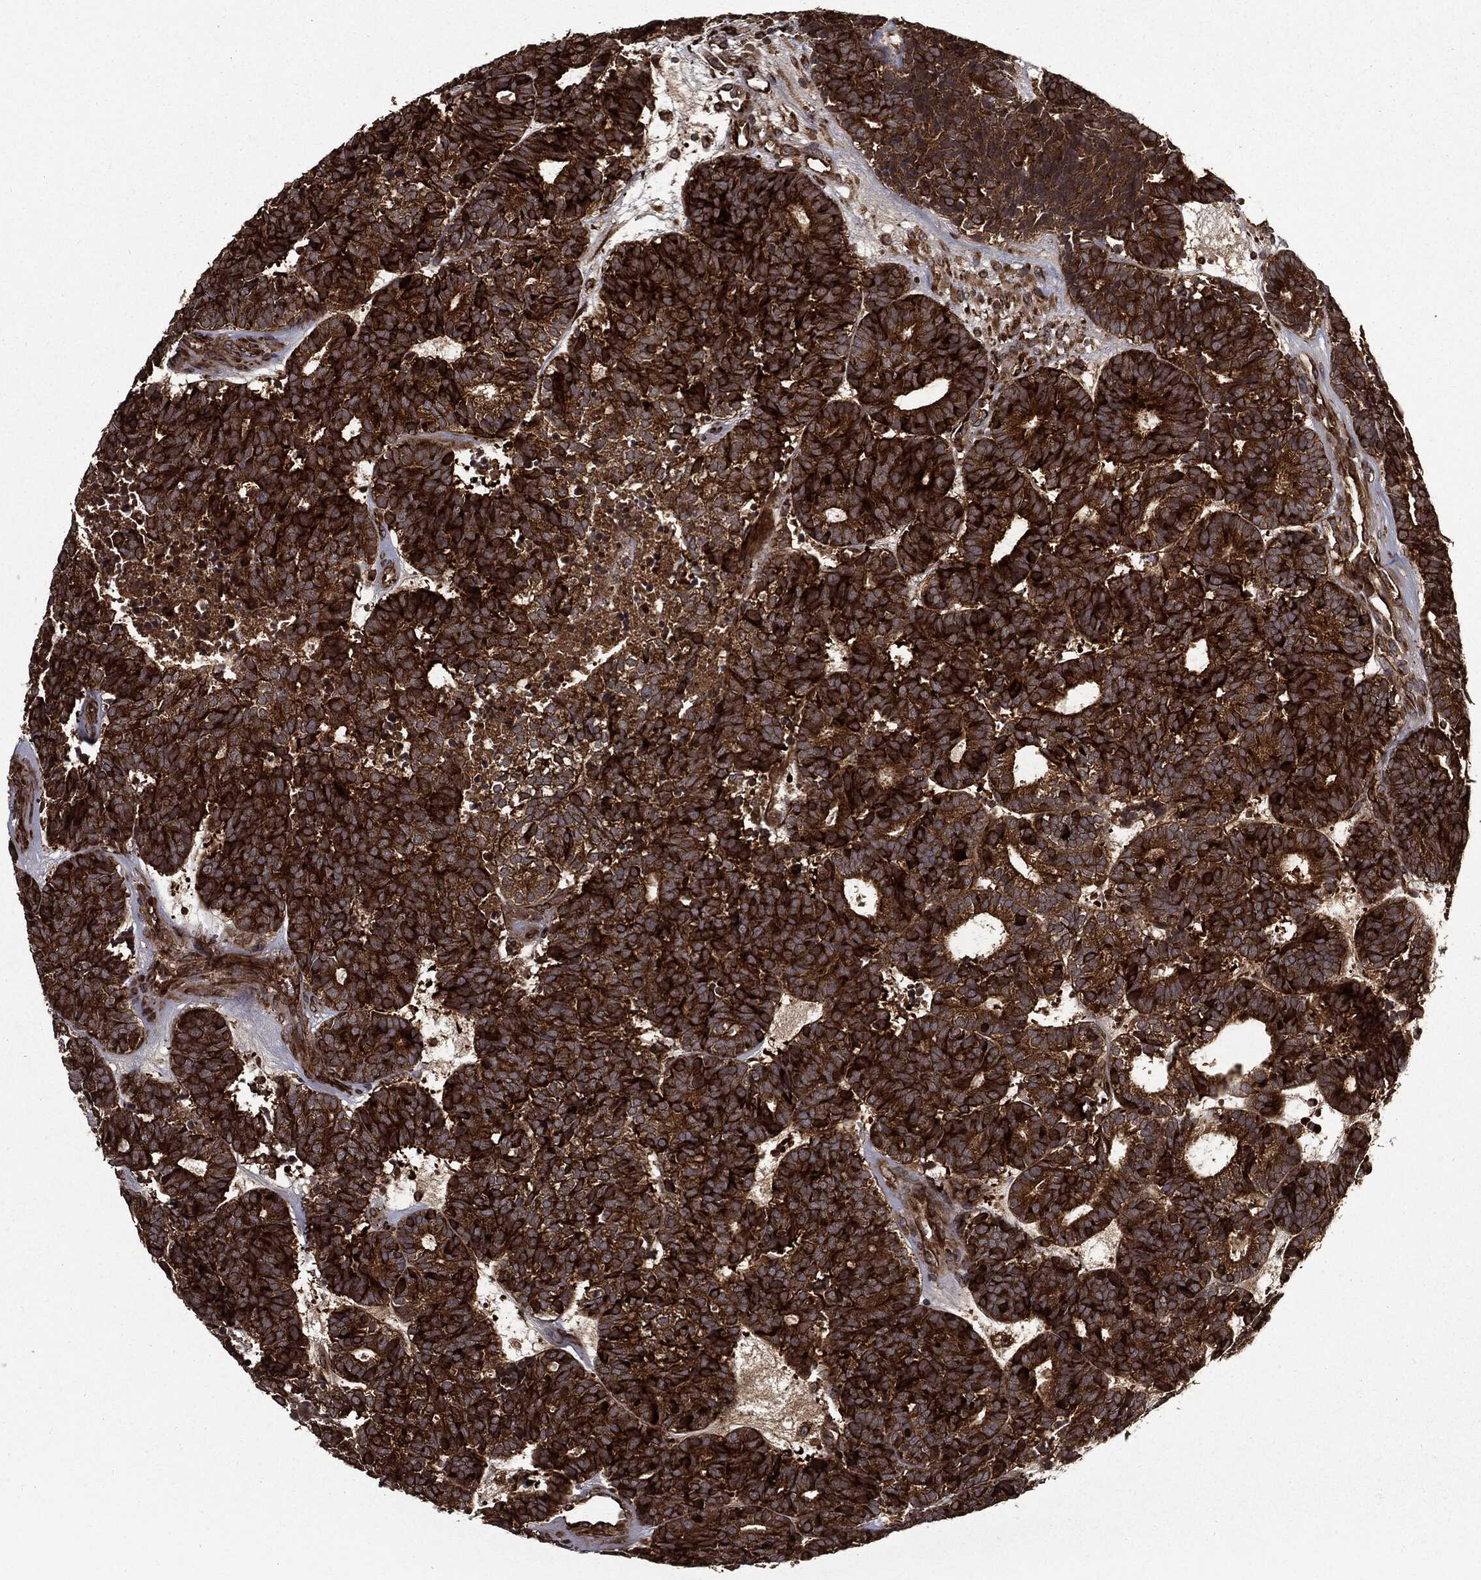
{"staining": {"intensity": "strong", "quantity": ">75%", "location": "cytoplasmic/membranous"}, "tissue": "head and neck cancer", "cell_type": "Tumor cells", "image_type": "cancer", "snomed": [{"axis": "morphology", "description": "Adenocarcinoma, NOS"}, {"axis": "topography", "description": "Head-Neck"}], "caption": "Protein staining shows strong cytoplasmic/membranous positivity in approximately >75% of tumor cells in head and neck cancer.", "gene": "HTT", "patient": {"sex": "female", "age": 81}}